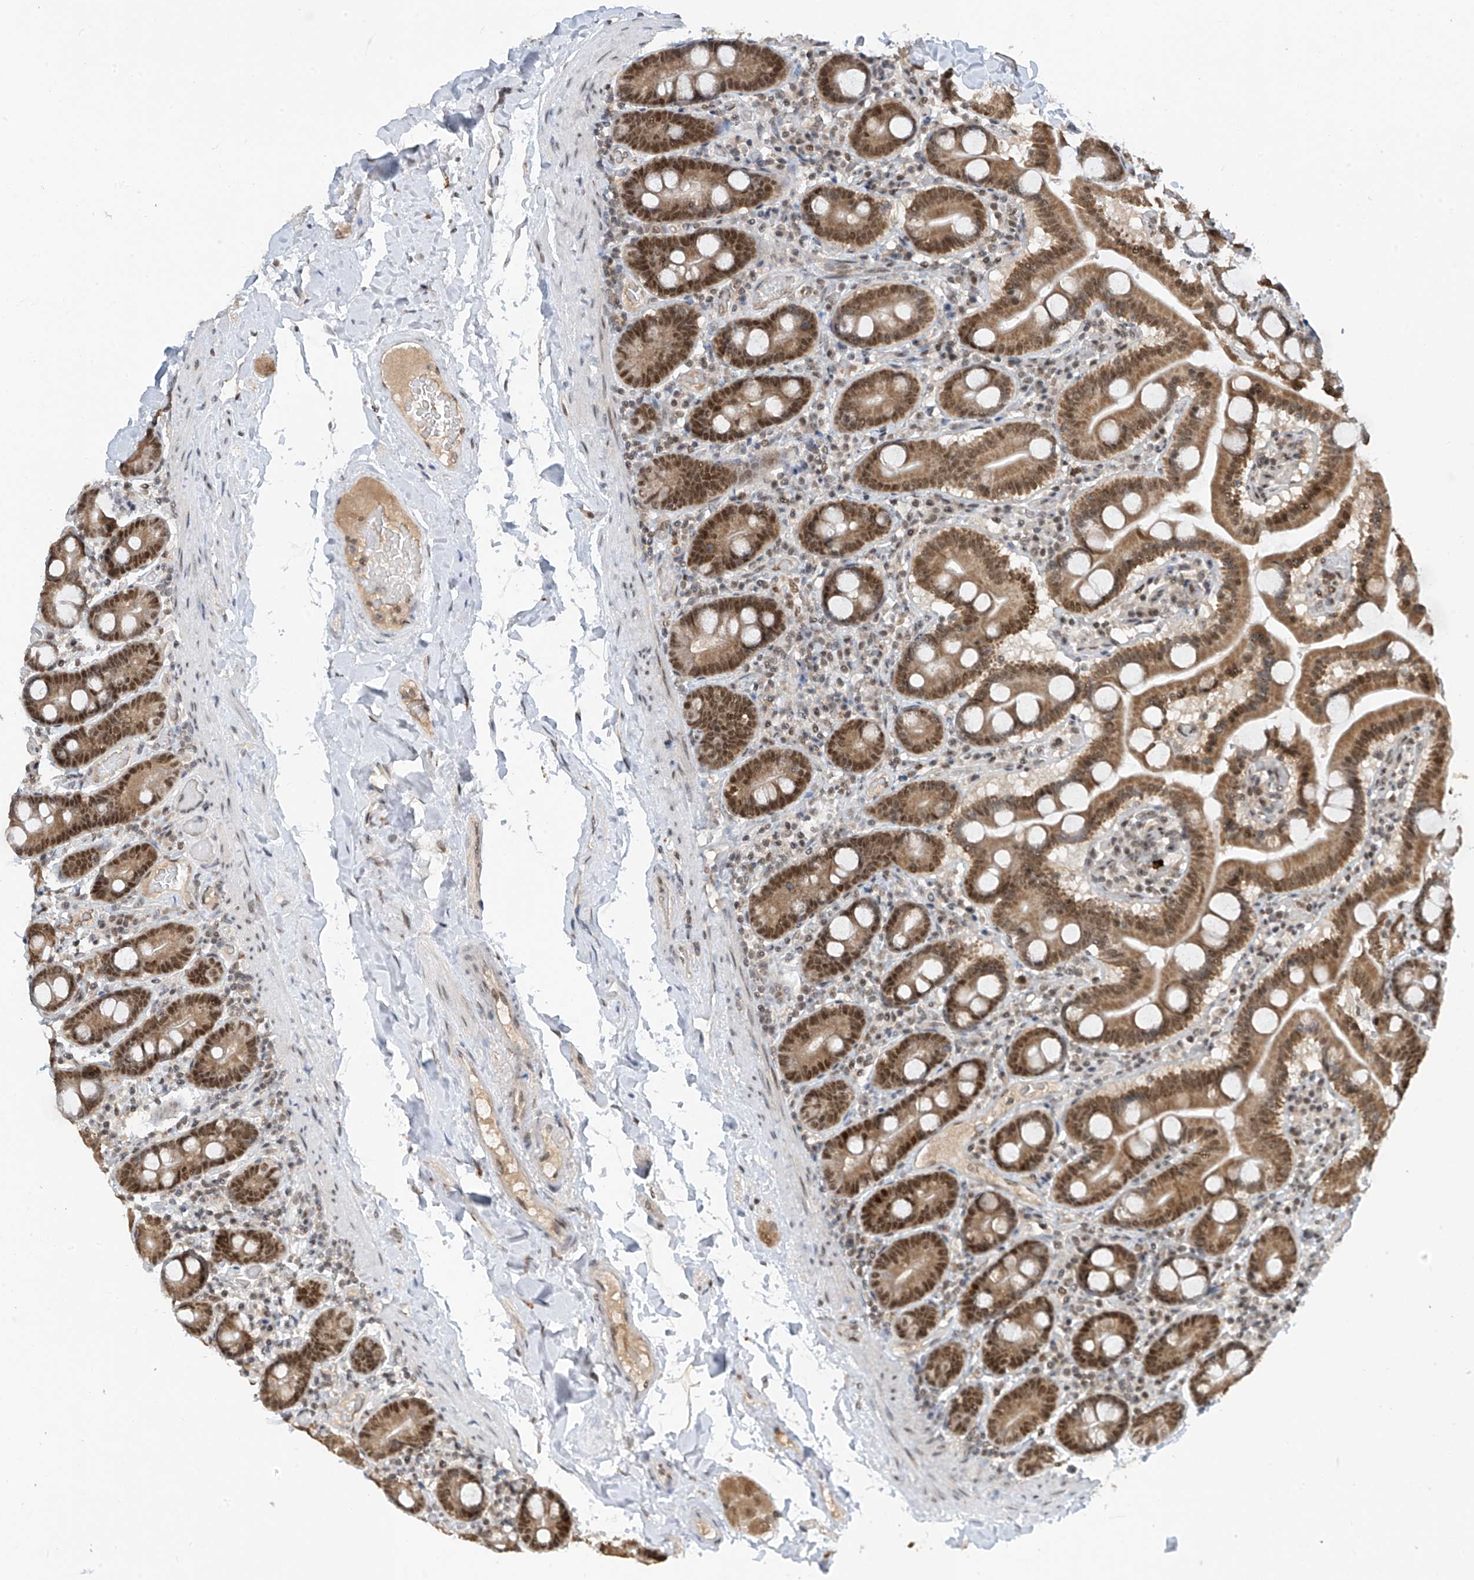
{"staining": {"intensity": "moderate", "quantity": ">75%", "location": "cytoplasmic/membranous,nuclear"}, "tissue": "duodenum", "cell_type": "Glandular cells", "image_type": "normal", "snomed": [{"axis": "morphology", "description": "Normal tissue, NOS"}, {"axis": "topography", "description": "Duodenum"}], "caption": "Brown immunohistochemical staining in normal duodenum shows moderate cytoplasmic/membranous,nuclear expression in approximately >75% of glandular cells.", "gene": "RPAIN", "patient": {"sex": "male", "age": 55}}